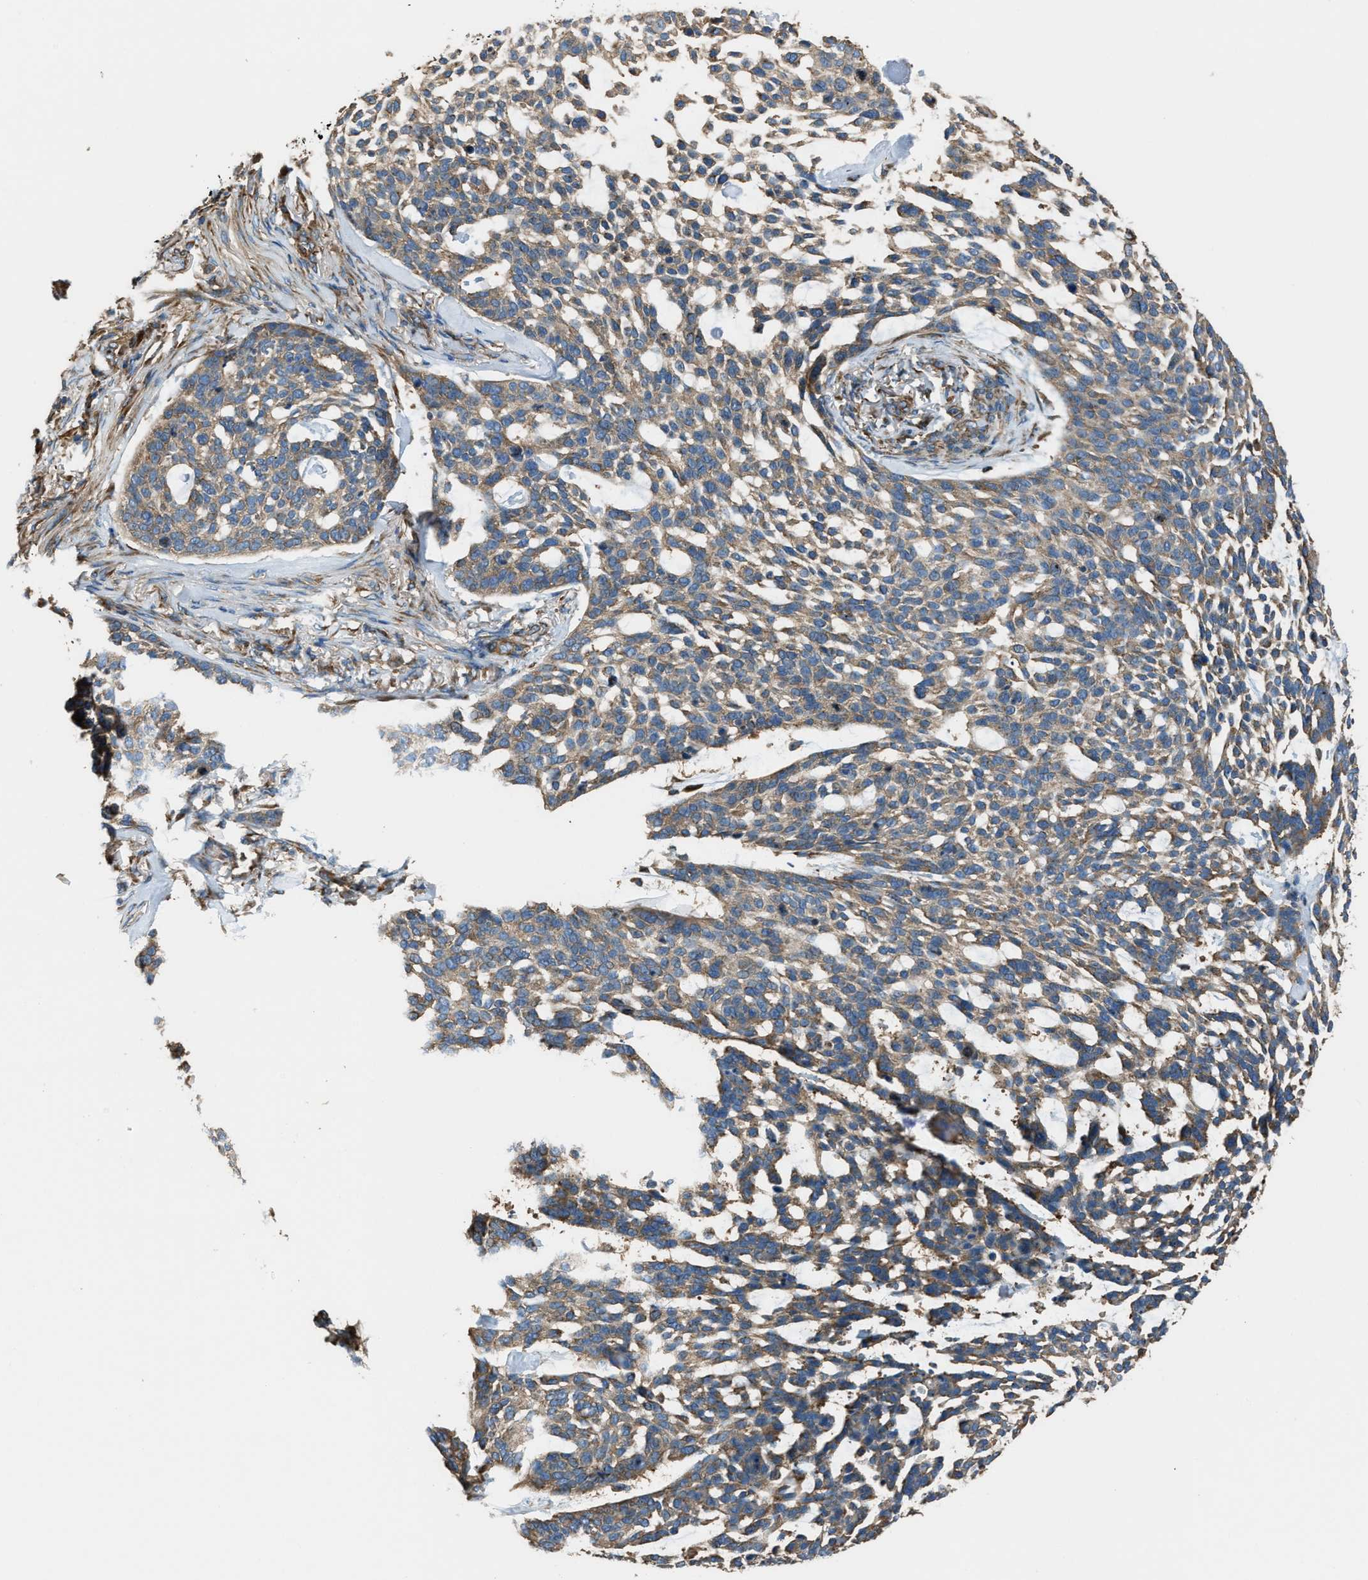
{"staining": {"intensity": "weak", "quantity": ">75%", "location": "cytoplasmic/membranous"}, "tissue": "skin cancer", "cell_type": "Tumor cells", "image_type": "cancer", "snomed": [{"axis": "morphology", "description": "Basal cell carcinoma"}, {"axis": "topography", "description": "Skin"}], "caption": "This histopathology image reveals basal cell carcinoma (skin) stained with IHC to label a protein in brown. The cytoplasmic/membranous of tumor cells show weak positivity for the protein. Nuclei are counter-stained blue.", "gene": "TRPC1", "patient": {"sex": "female", "age": 64}}